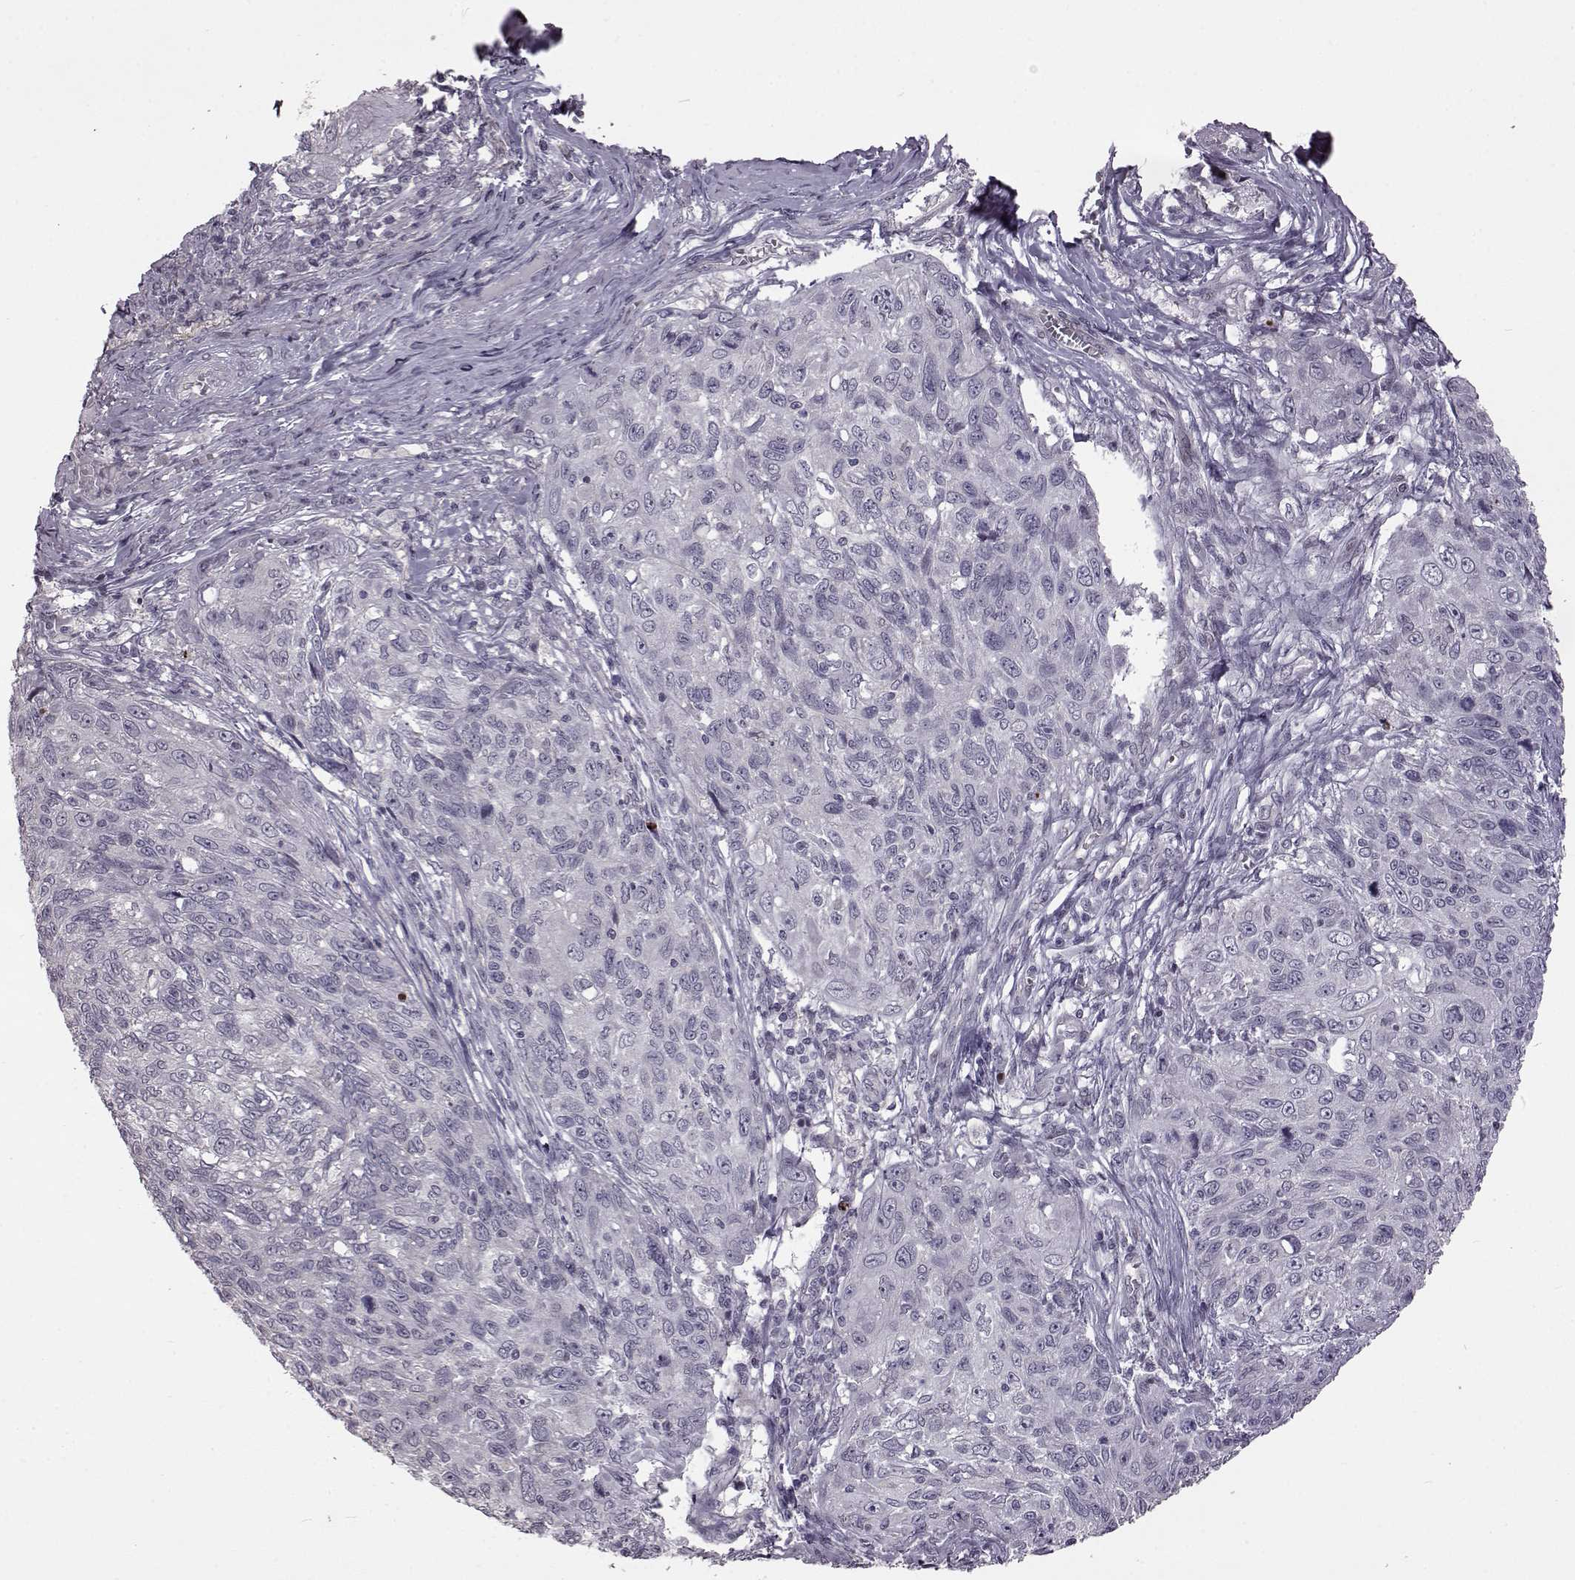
{"staining": {"intensity": "negative", "quantity": "none", "location": "none"}, "tissue": "skin cancer", "cell_type": "Tumor cells", "image_type": "cancer", "snomed": [{"axis": "morphology", "description": "Squamous cell carcinoma, NOS"}, {"axis": "topography", "description": "Skin"}], "caption": "Protein analysis of skin cancer (squamous cell carcinoma) shows no significant positivity in tumor cells.", "gene": "GAL", "patient": {"sex": "male", "age": 92}}